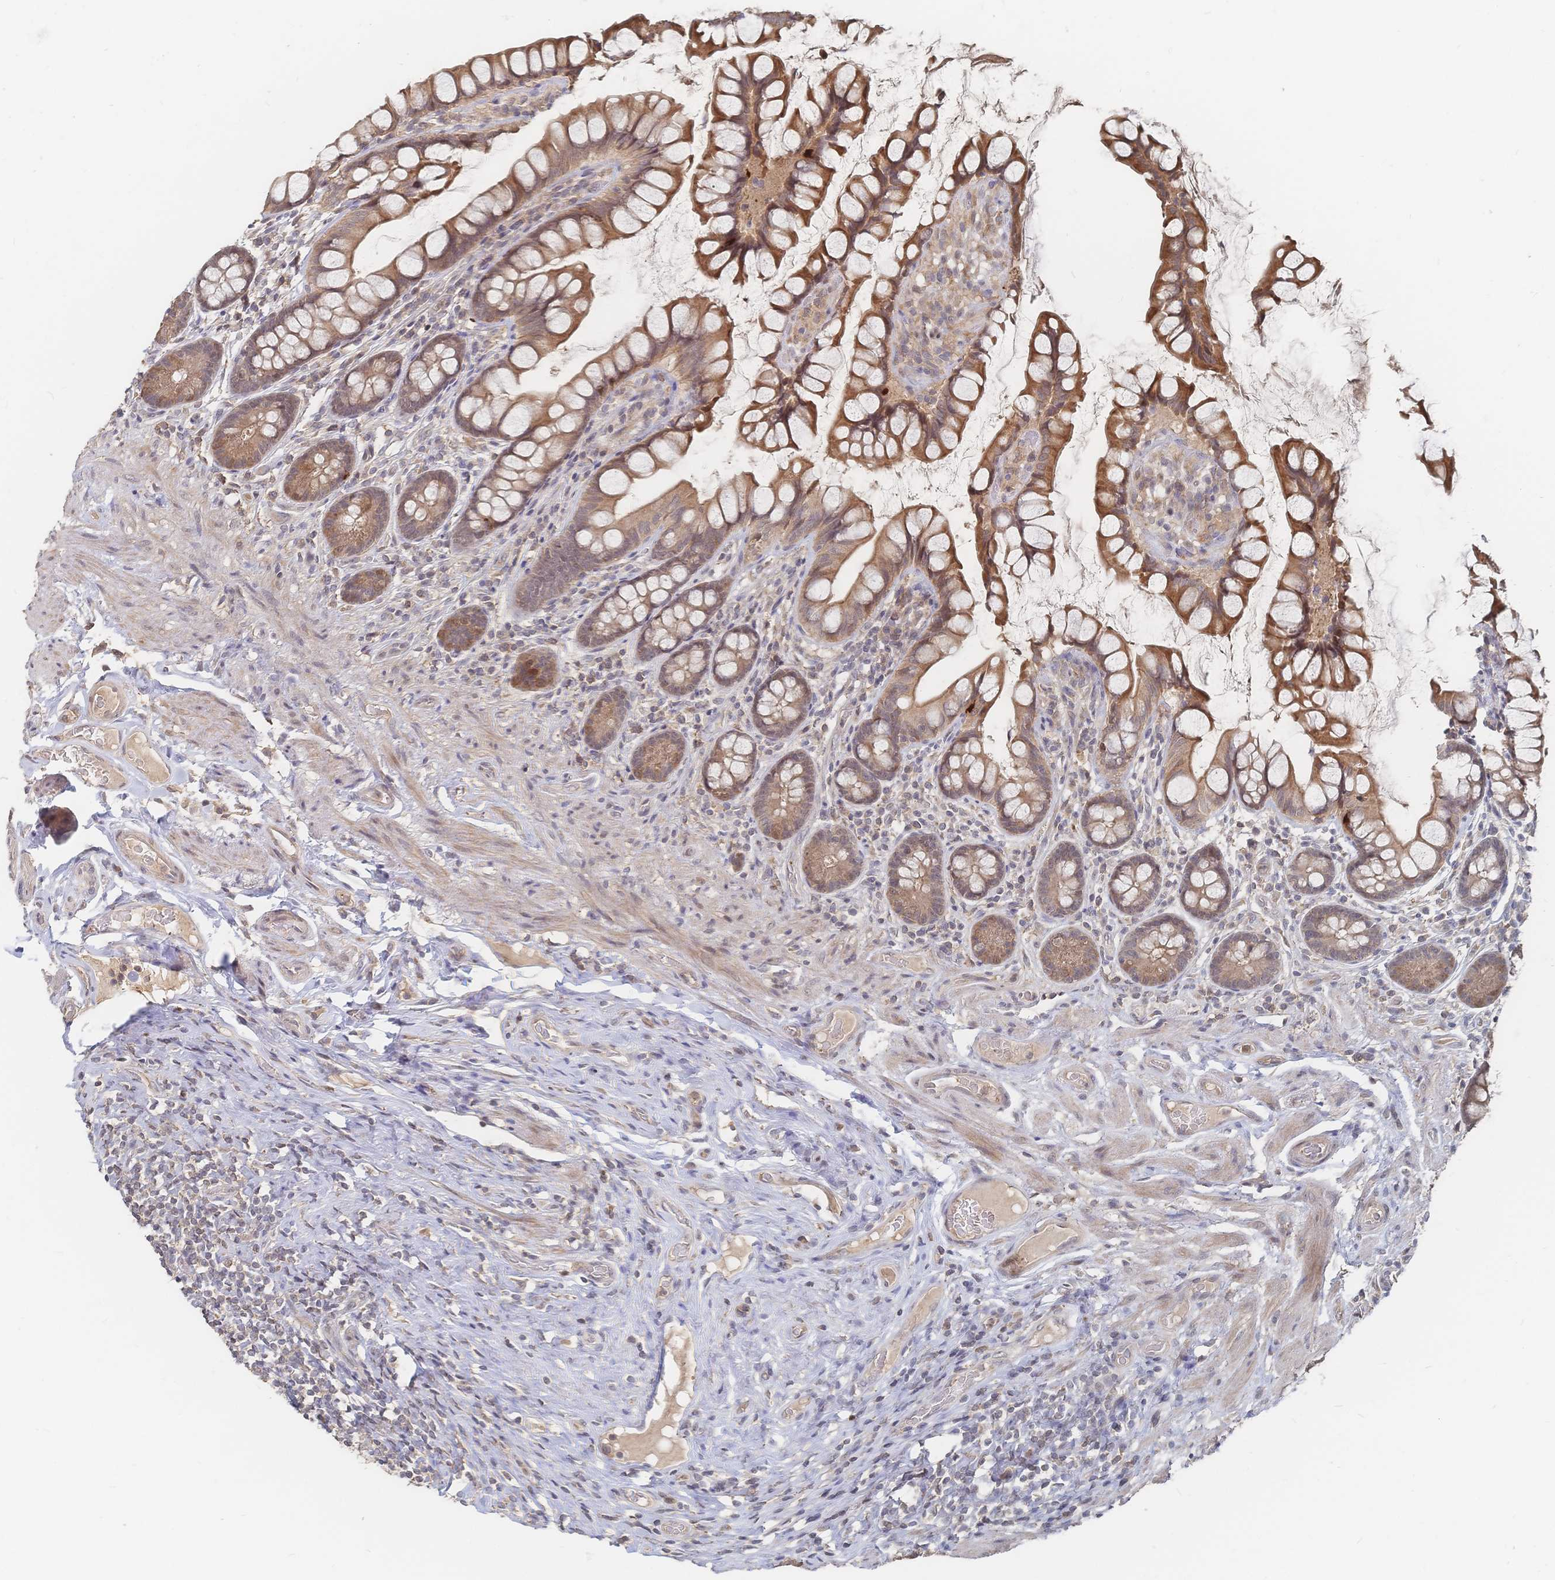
{"staining": {"intensity": "moderate", "quantity": ">75%", "location": "cytoplasmic/membranous"}, "tissue": "small intestine", "cell_type": "Glandular cells", "image_type": "normal", "snomed": [{"axis": "morphology", "description": "Normal tissue, NOS"}, {"axis": "topography", "description": "Small intestine"}], "caption": "IHC photomicrograph of benign small intestine: human small intestine stained using immunohistochemistry shows medium levels of moderate protein expression localized specifically in the cytoplasmic/membranous of glandular cells, appearing as a cytoplasmic/membranous brown color.", "gene": "LRP5", "patient": {"sex": "male", "age": 70}}